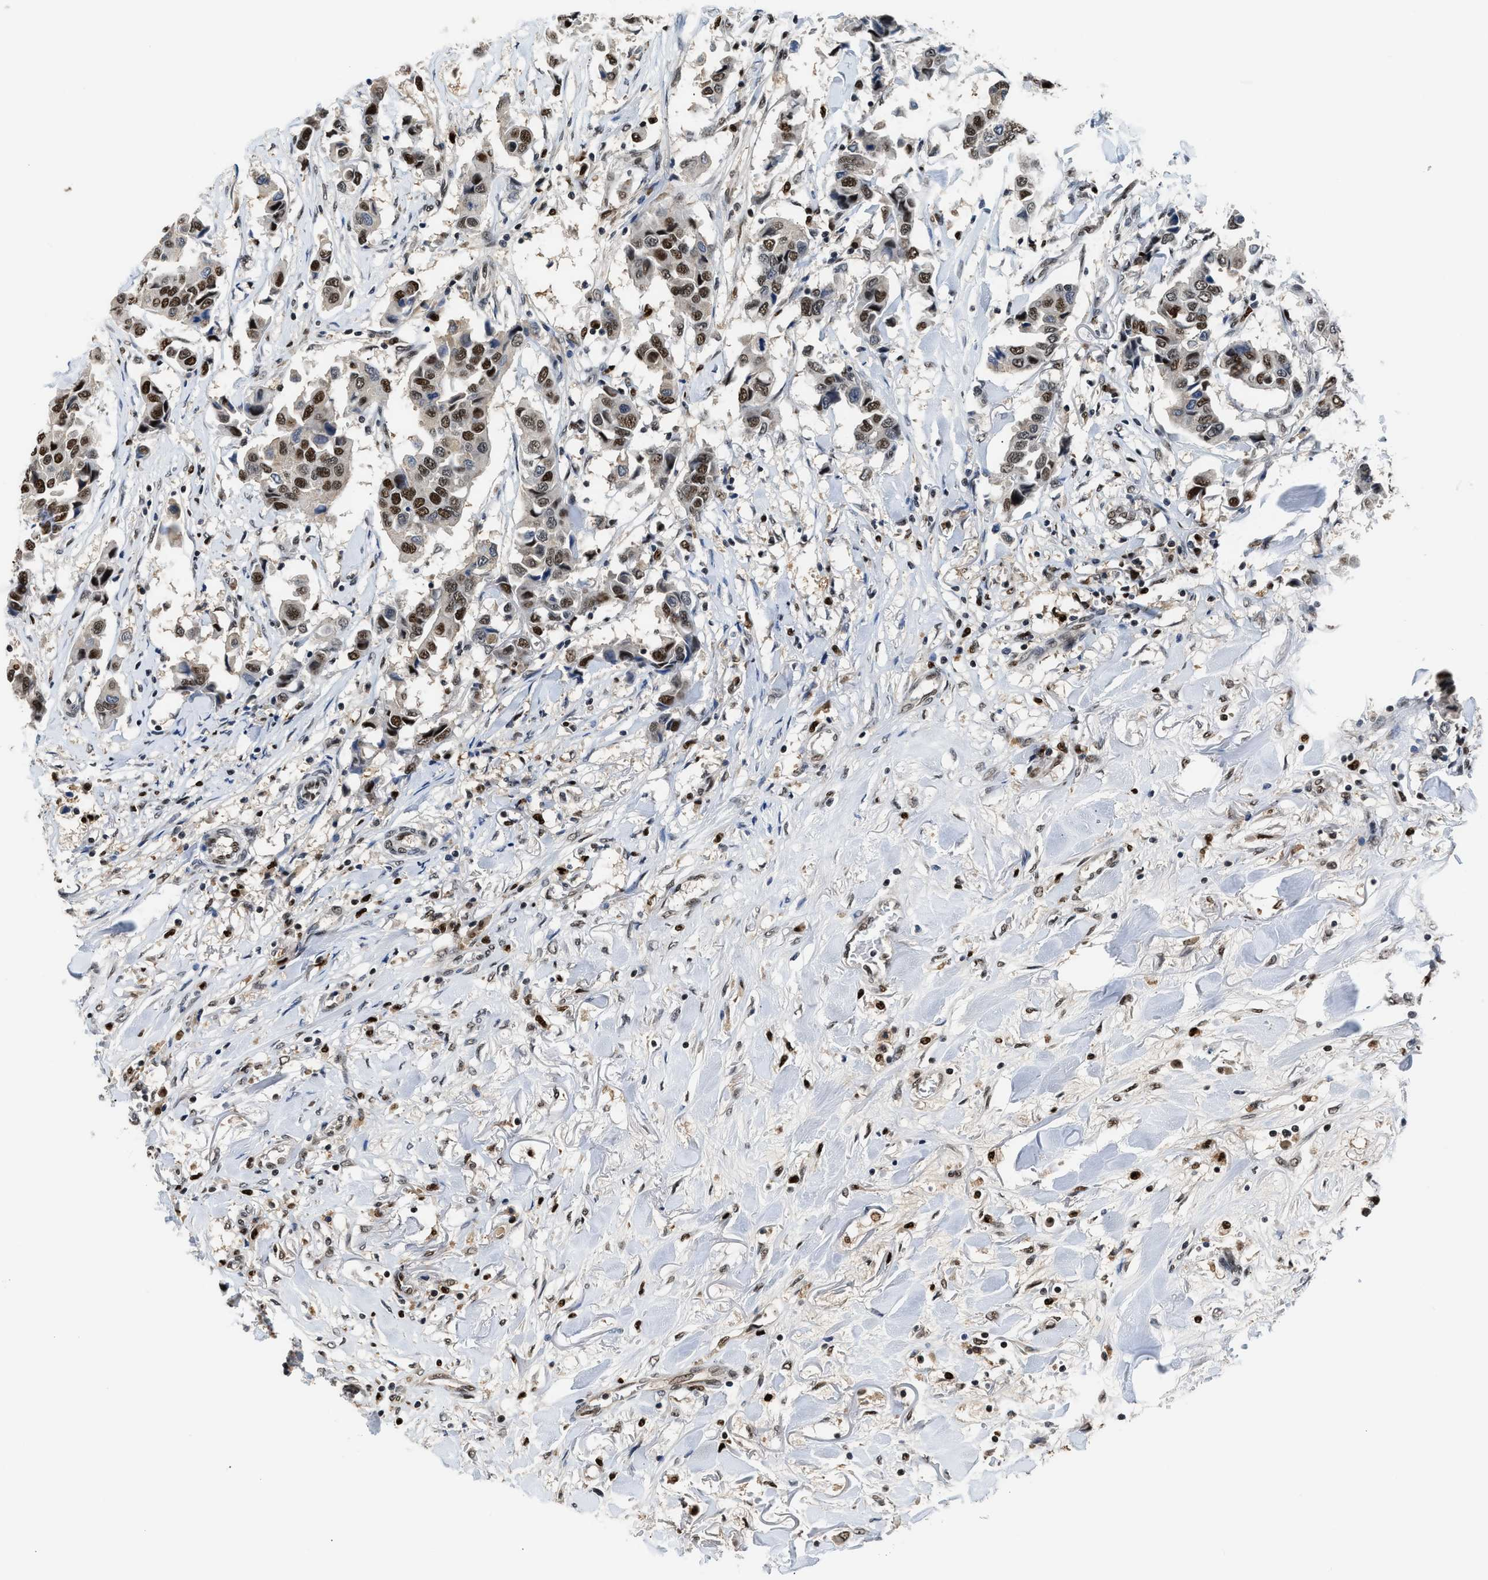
{"staining": {"intensity": "strong", "quantity": "25%-75%", "location": "nuclear"}, "tissue": "breast cancer", "cell_type": "Tumor cells", "image_type": "cancer", "snomed": [{"axis": "morphology", "description": "Duct carcinoma"}, {"axis": "topography", "description": "Breast"}], "caption": "Protein positivity by IHC shows strong nuclear positivity in approximately 25%-75% of tumor cells in breast cancer (intraductal carcinoma).", "gene": "ALX1", "patient": {"sex": "female", "age": 80}}